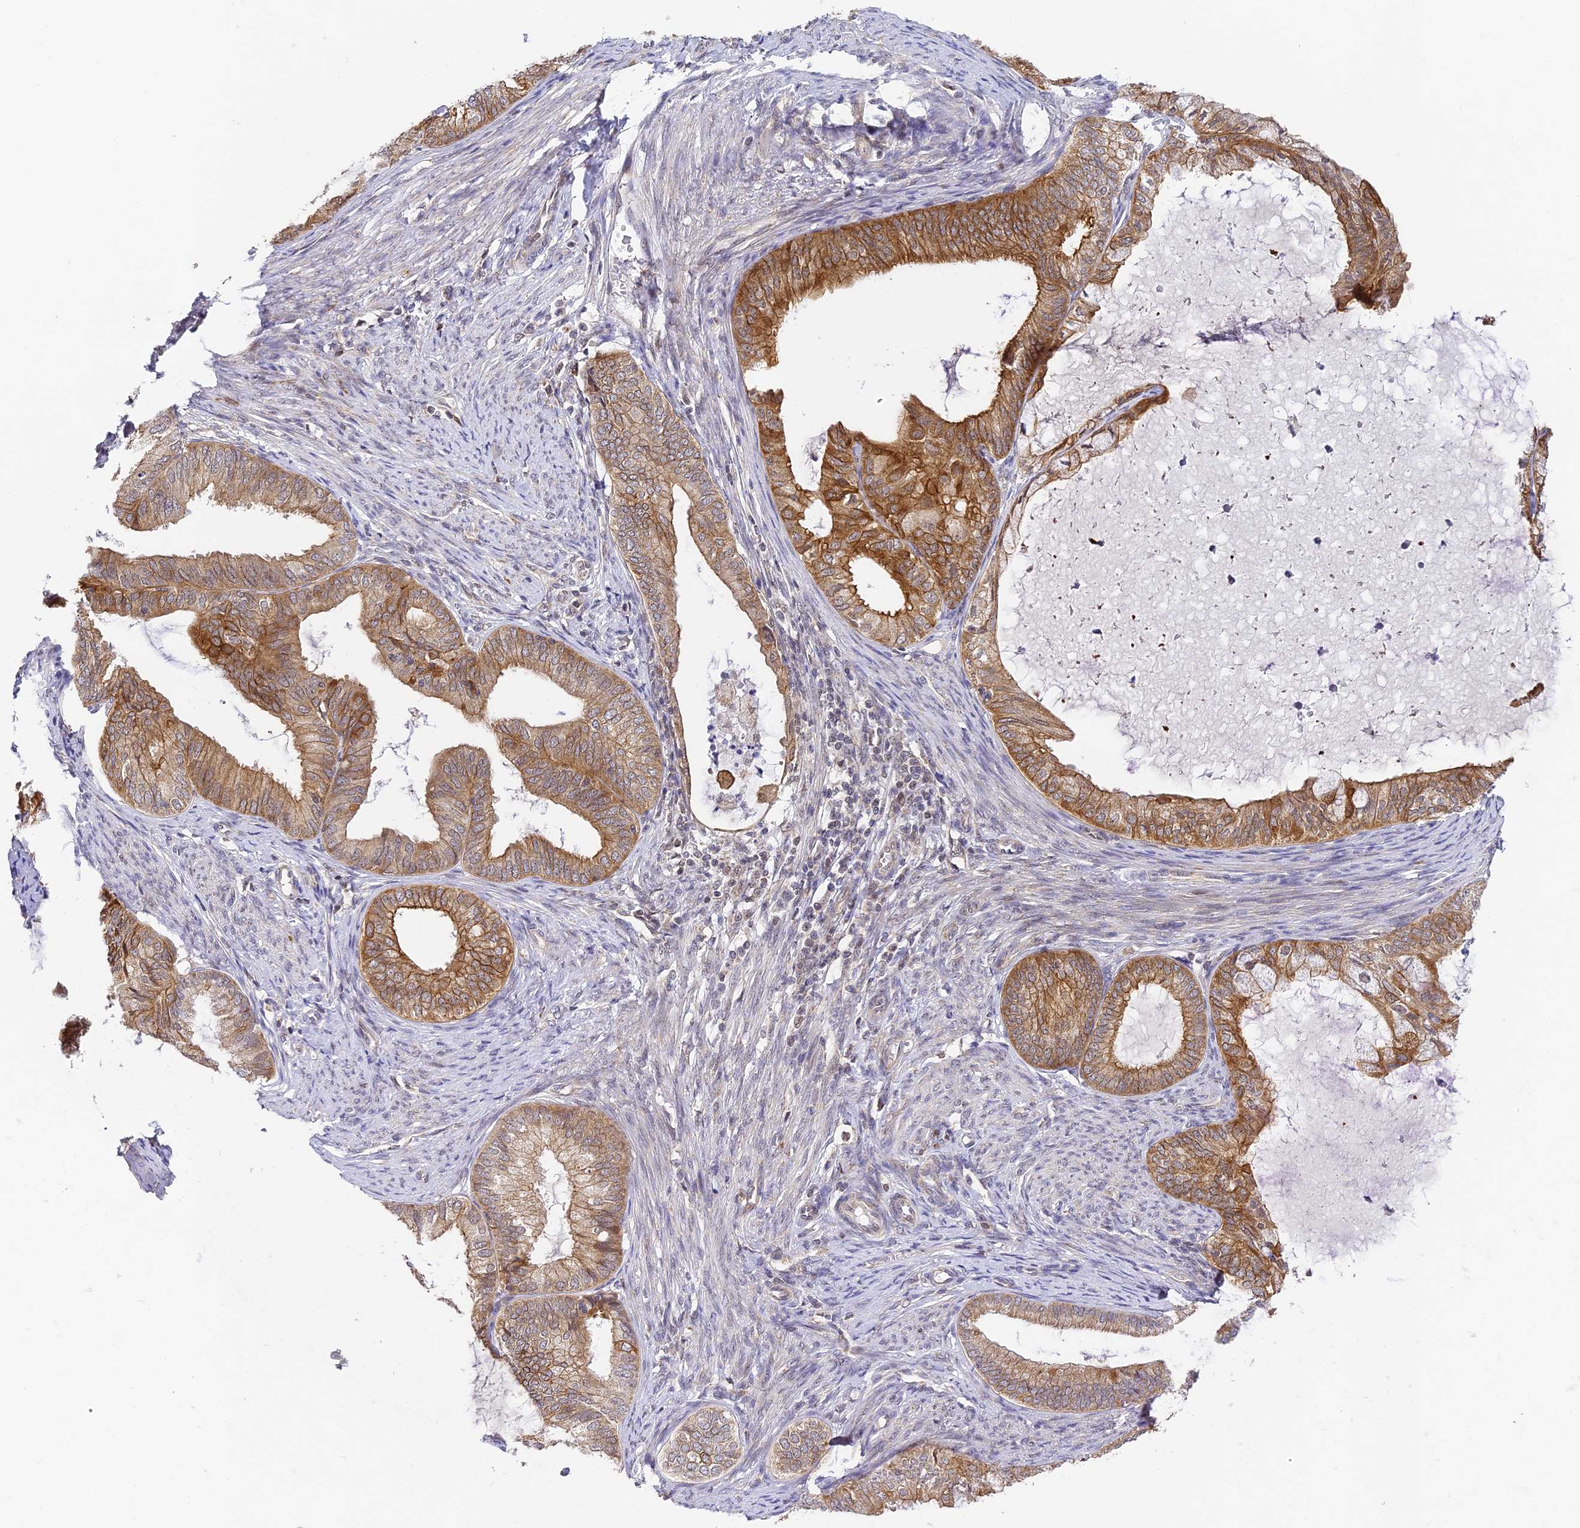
{"staining": {"intensity": "strong", "quantity": ">75%", "location": "cytoplasmic/membranous"}, "tissue": "endometrial cancer", "cell_type": "Tumor cells", "image_type": "cancer", "snomed": [{"axis": "morphology", "description": "Adenocarcinoma, NOS"}, {"axis": "topography", "description": "Endometrium"}], "caption": "Endometrial cancer (adenocarcinoma) tissue reveals strong cytoplasmic/membranous expression in approximately >75% of tumor cells, visualized by immunohistochemistry. Ihc stains the protein in brown and the nuclei are stained blue.", "gene": "DNAAF10", "patient": {"sex": "female", "age": 86}}